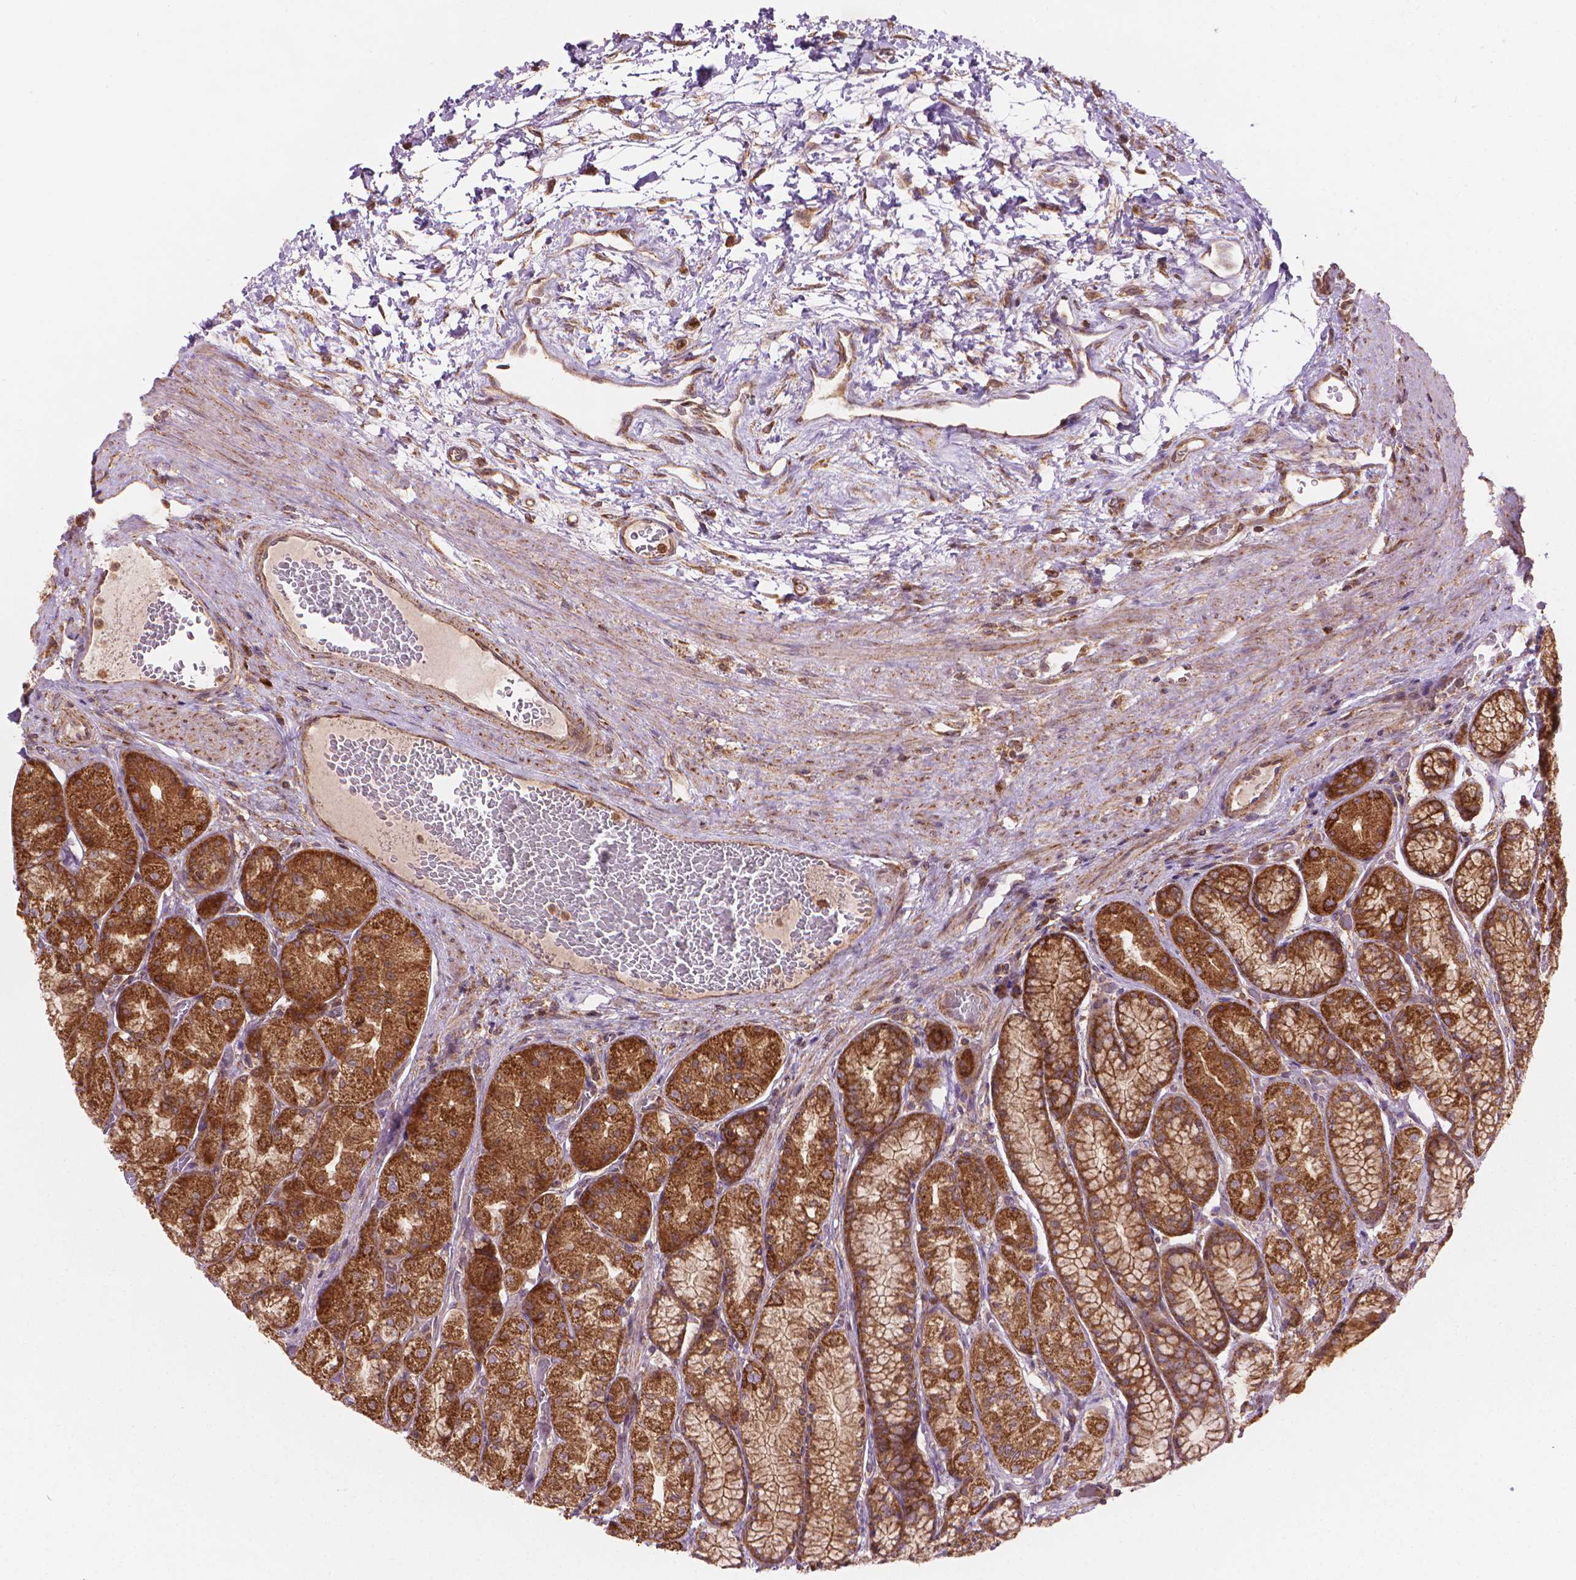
{"staining": {"intensity": "moderate", "quantity": ">75%", "location": "cytoplasmic/membranous"}, "tissue": "stomach", "cell_type": "Glandular cells", "image_type": "normal", "snomed": [{"axis": "morphology", "description": "Normal tissue, NOS"}, {"axis": "morphology", "description": "Adenocarcinoma, NOS"}, {"axis": "morphology", "description": "Adenocarcinoma, High grade"}, {"axis": "topography", "description": "Stomach, upper"}, {"axis": "topography", "description": "Stomach"}], "caption": "Immunohistochemical staining of normal human stomach displays >75% levels of moderate cytoplasmic/membranous protein positivity in approximately >75% of glandular cells.", "gene": "VARS2", "patient": {"sex": "female", "age": 65}}